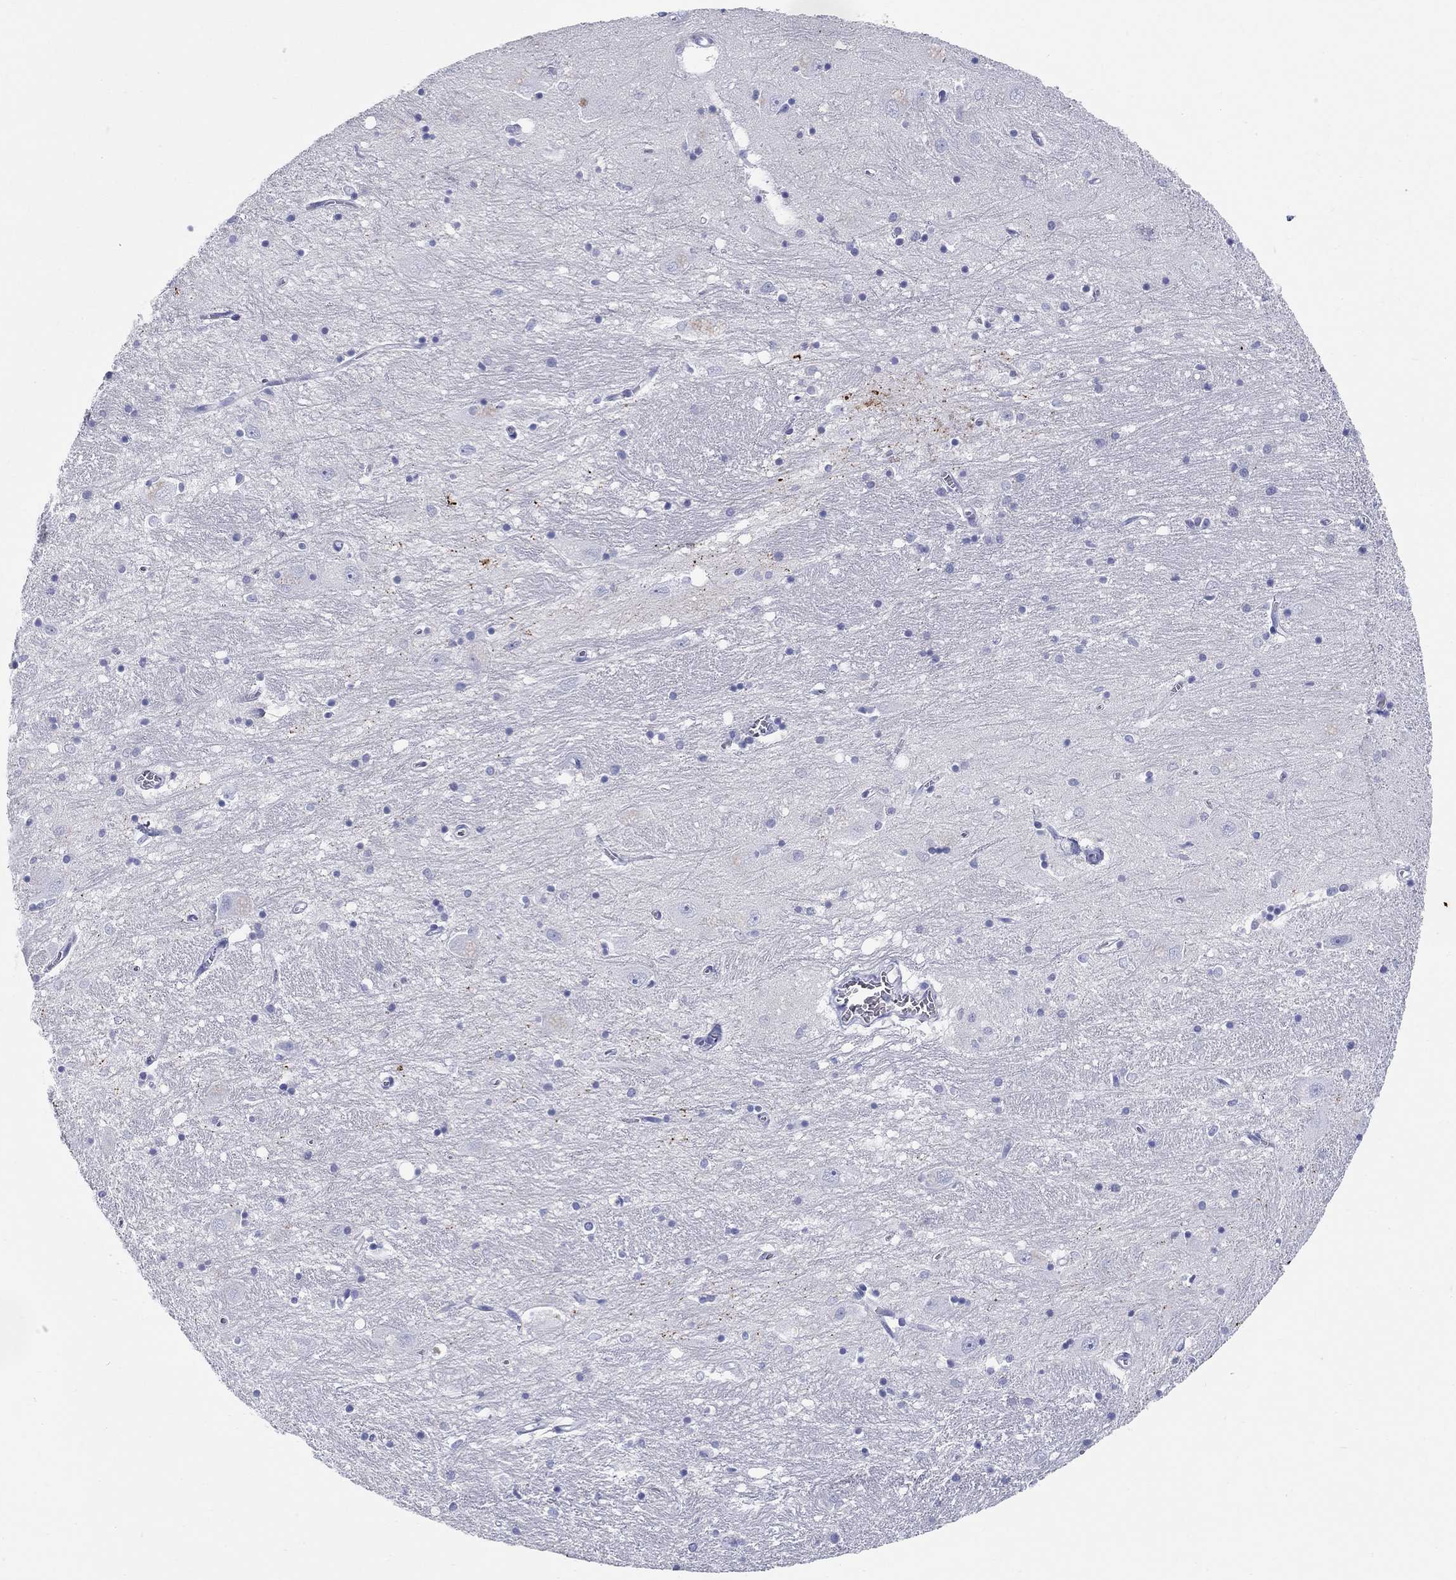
{"staining": {"intensity": "negative", "quantity": "none", "location": "none"}, "tissue": "caudate", "cell_type": "Glial cells", "image_type": "normal", "snomed": [{"axis": "morphology", "description": "Normal tissue, NOS"}, {"axis": "topography", "description": "Lateral ventricle wall"}], "caption": "Unremarkable caudate was stained to show a protein in brown. There is no significant staining in glial cells. The staining is performed using DAB brown chromogen with nuclei counter-stained in using hematoxylin.", "gene": "LAMP5", "patient": {"sex": "male", "age": 54}}